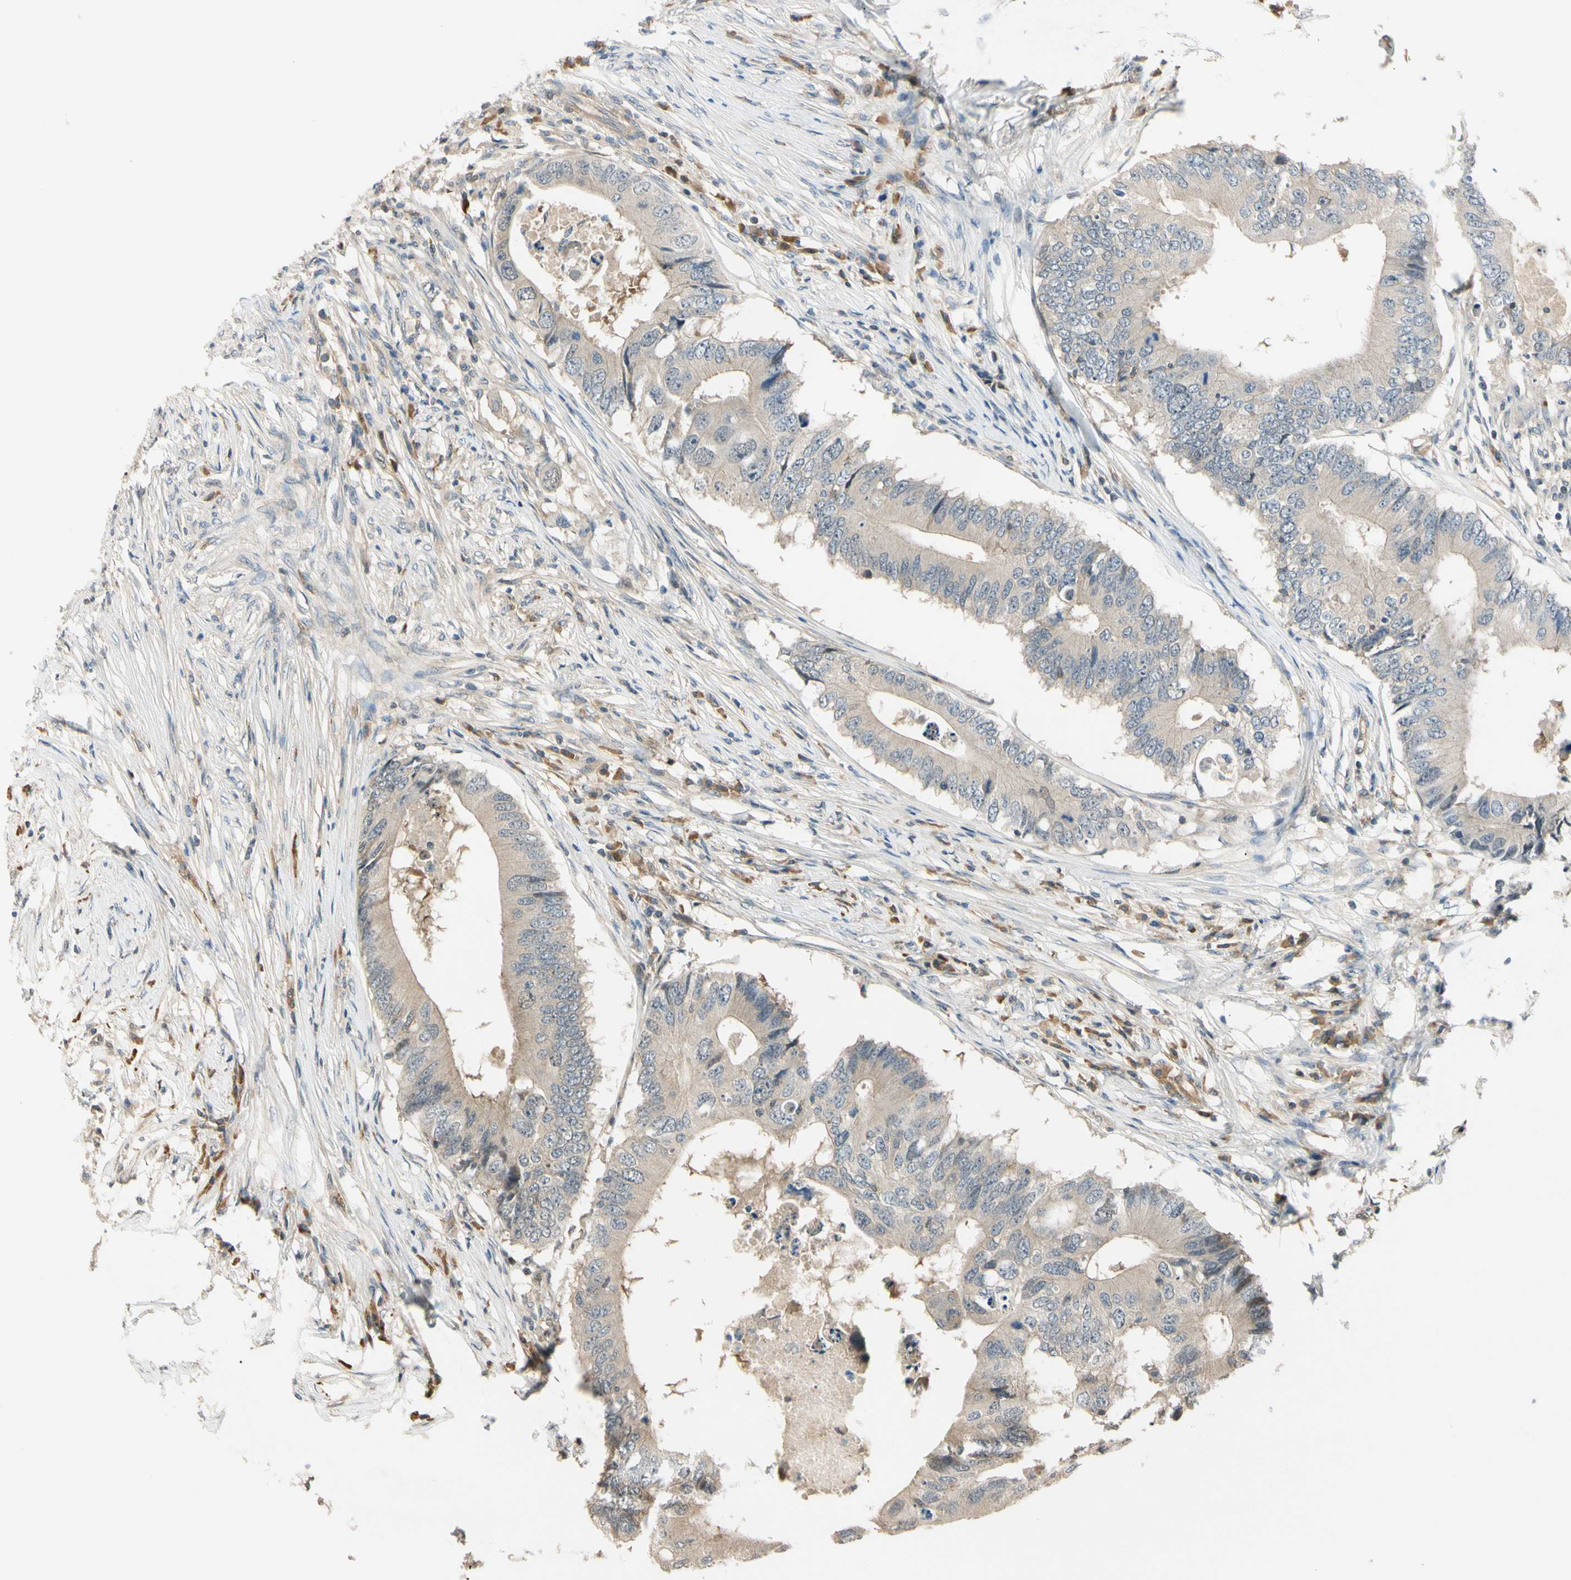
{"staining": {"intensity": "weak", "quantity": ">75%", "location": "cytoplasmic/membranous"}, "tissue": "colorectal cancer", "cell_type": "Tumor cells", "image_type": "cancer", "snomed": [{"axis": "morphology", "description": "Adenocarcinoma, NOS"}, {"axis": "topography", "description": "Colon"}], "caption": "Colorectal cancer (adenocarcinoma) stained with a brown dye exhibits weak cytoplasmic/membranous positive staining in about >75% of tumor cells.", "gene": "RASGRF1", "patient": {"sex": "male", "age": 71}}